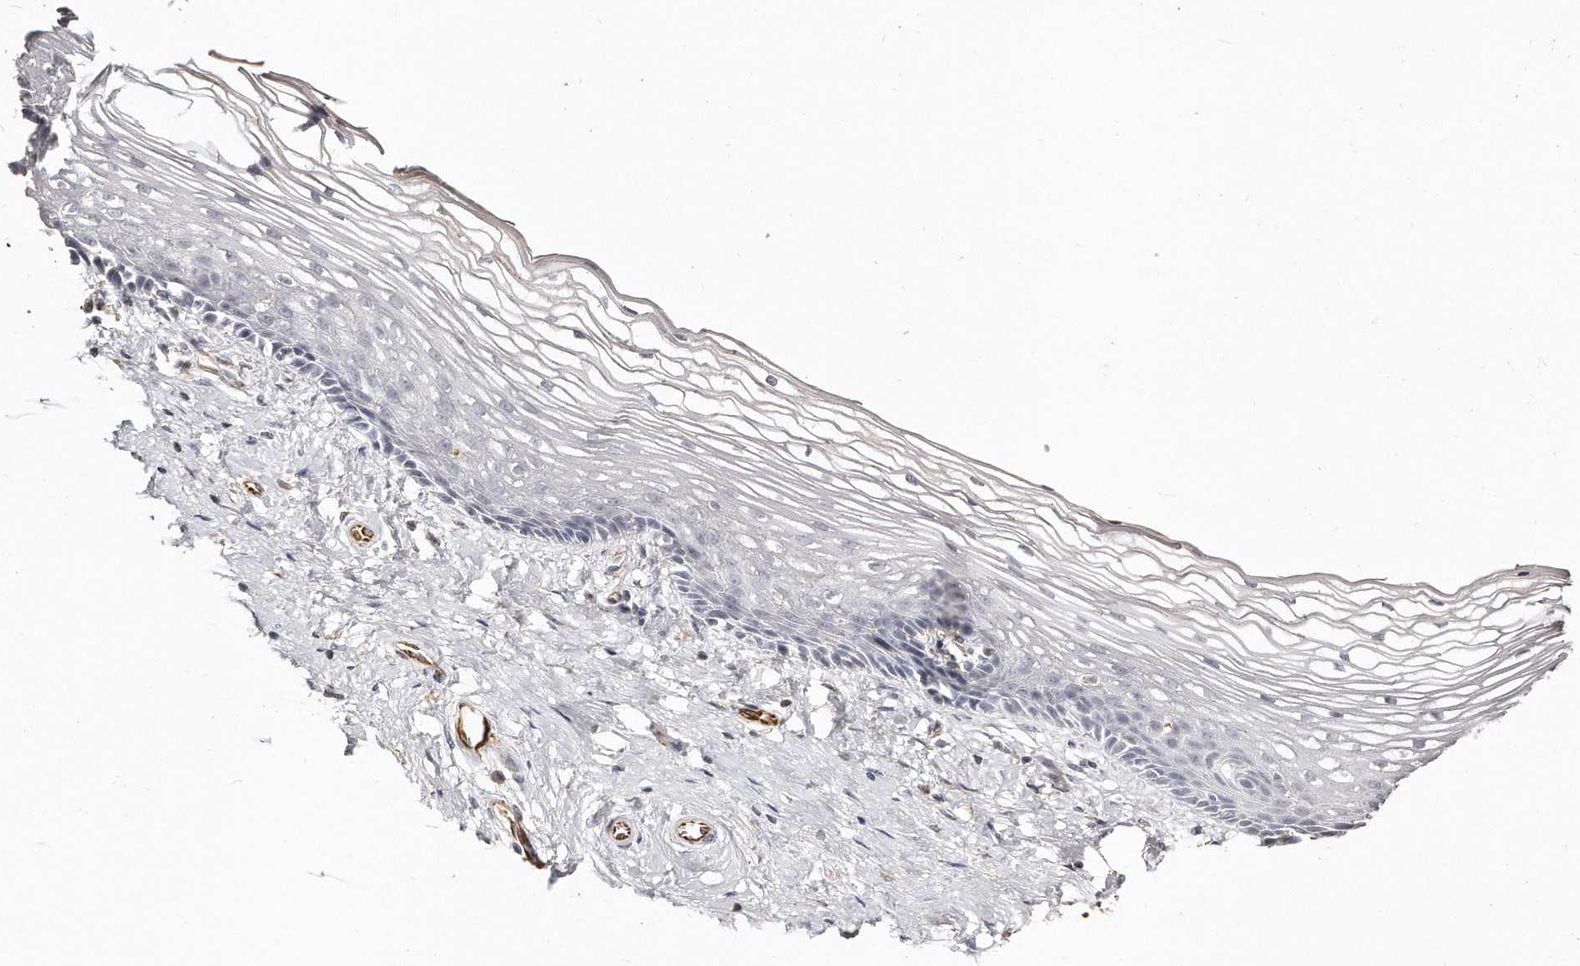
{"staining": {"intensity": "negative", "quantity": "none", "location": "none"}, "tissue": "vagina", "cell_type": "Squamous epithelial cells", "image_type": "normal", "snomed": [{"axis": "morphology", "description": "Normal tissue, NOS"}, {"axis": "topography", "description": "Vagina"}], "caption": "Squamous epithelial cells show no significant protein staining in benign vagina.", "gene": "ZYG11A", "patient": {"sex": "female", "age": 46}}